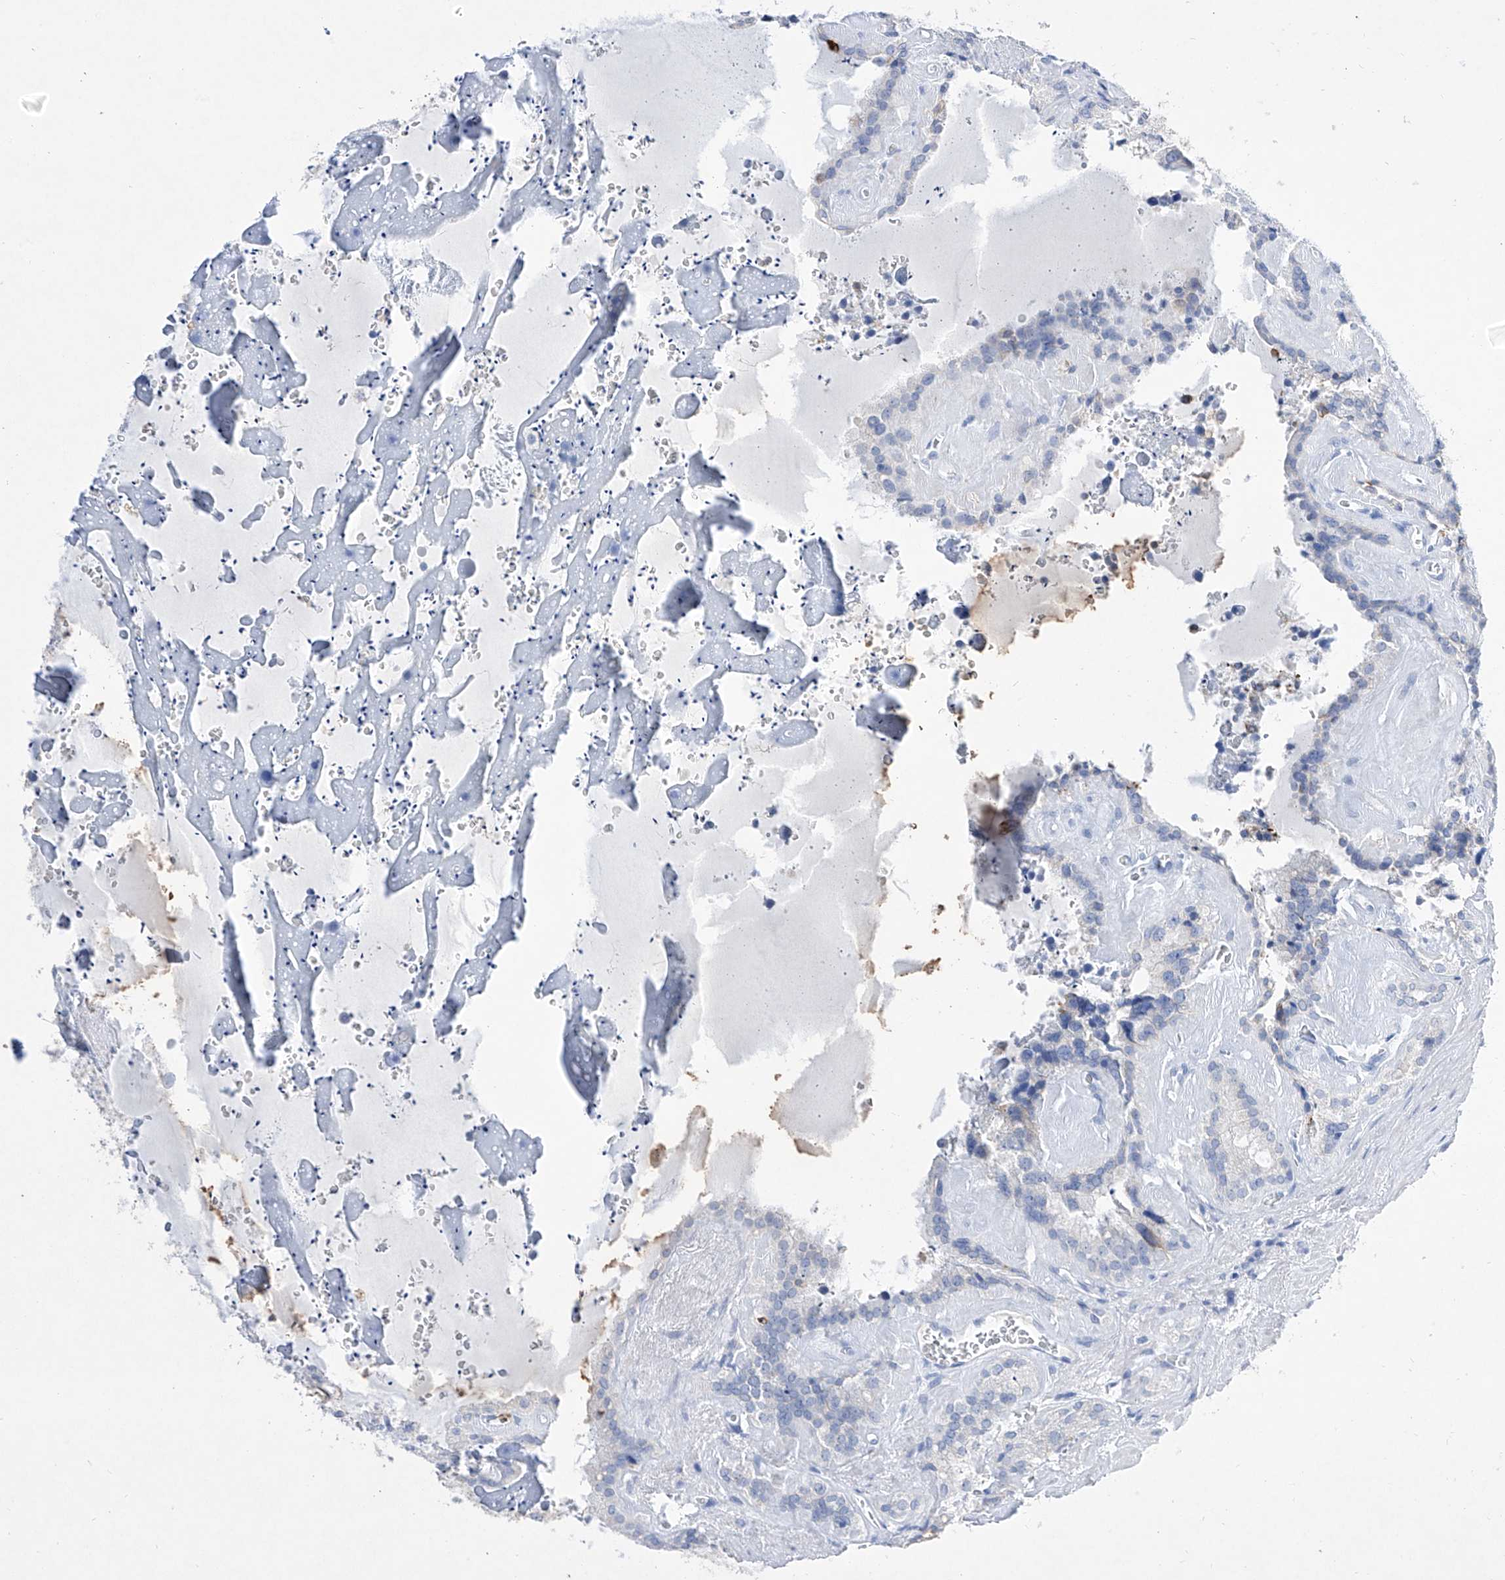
{"staining": {"intensity": "negative", "quantity": "none", "location": "none"}, "tissue": "seminal vesicle", "cell_type": "Glandular cells", "image_type": "normal", "snomed": [{"axis": "morphology", "description": "Normal tissue, NOS"}, {"axis": "topography", "description": "Prostate"}, {"axis": "topography", "description": "Seminal veicle"}], "caption": "This image is of unremarkable seminal vesicle stained with immunohistochemistry (IHC) to label a protein in brown with the nuclei are counter-stained blue. There is no staining in glandular cells. (DAB IHC, high magnification).", "gene": "TM7SF2", "patient": {"sex": "male", "age": 59}}